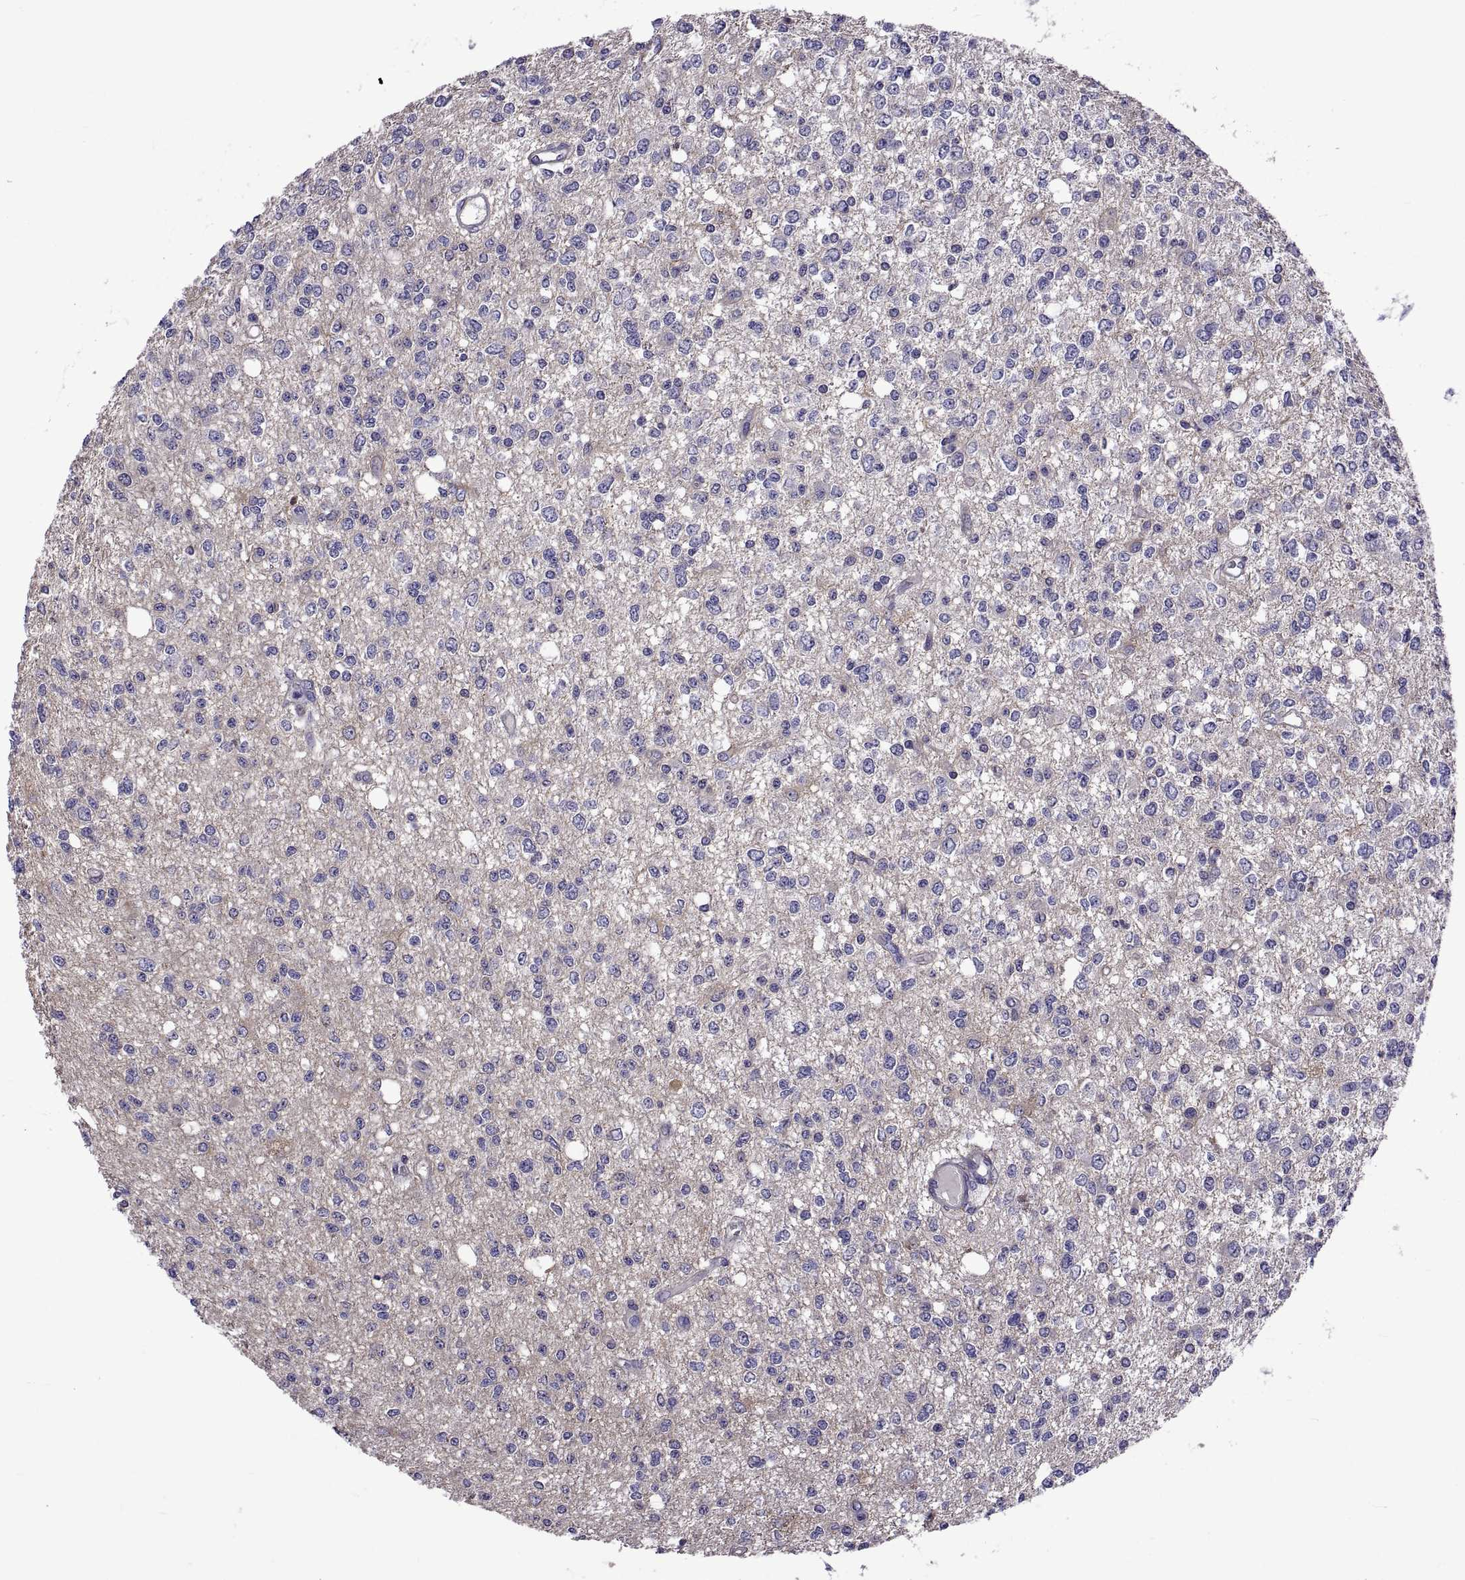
{"staining": {"intensity": "negative", "quantity": "none", "location": "none"}, "tissue": "glioma", "cell_type": "Tumor cells", "image_type": "cancer", "snomed": [{"axis": "morphology", "description": "Glioma, malignant, Low grade"}, {"axis": "topography", "description": "Brain"}], "caption": "Immunohistochemistry micrograph of neoplastic tissue: malignant low-grade glioma stained with DAB demonstrates no significant protein positivity in tumor cells. The staining was performed using DAB to visualize the protein expression in brown, while the nuclei were stained in blue with hematoxylin (Magnification: 20x).", "gene": "TMC3", "patient": {"sex": "male", "age": 67}}